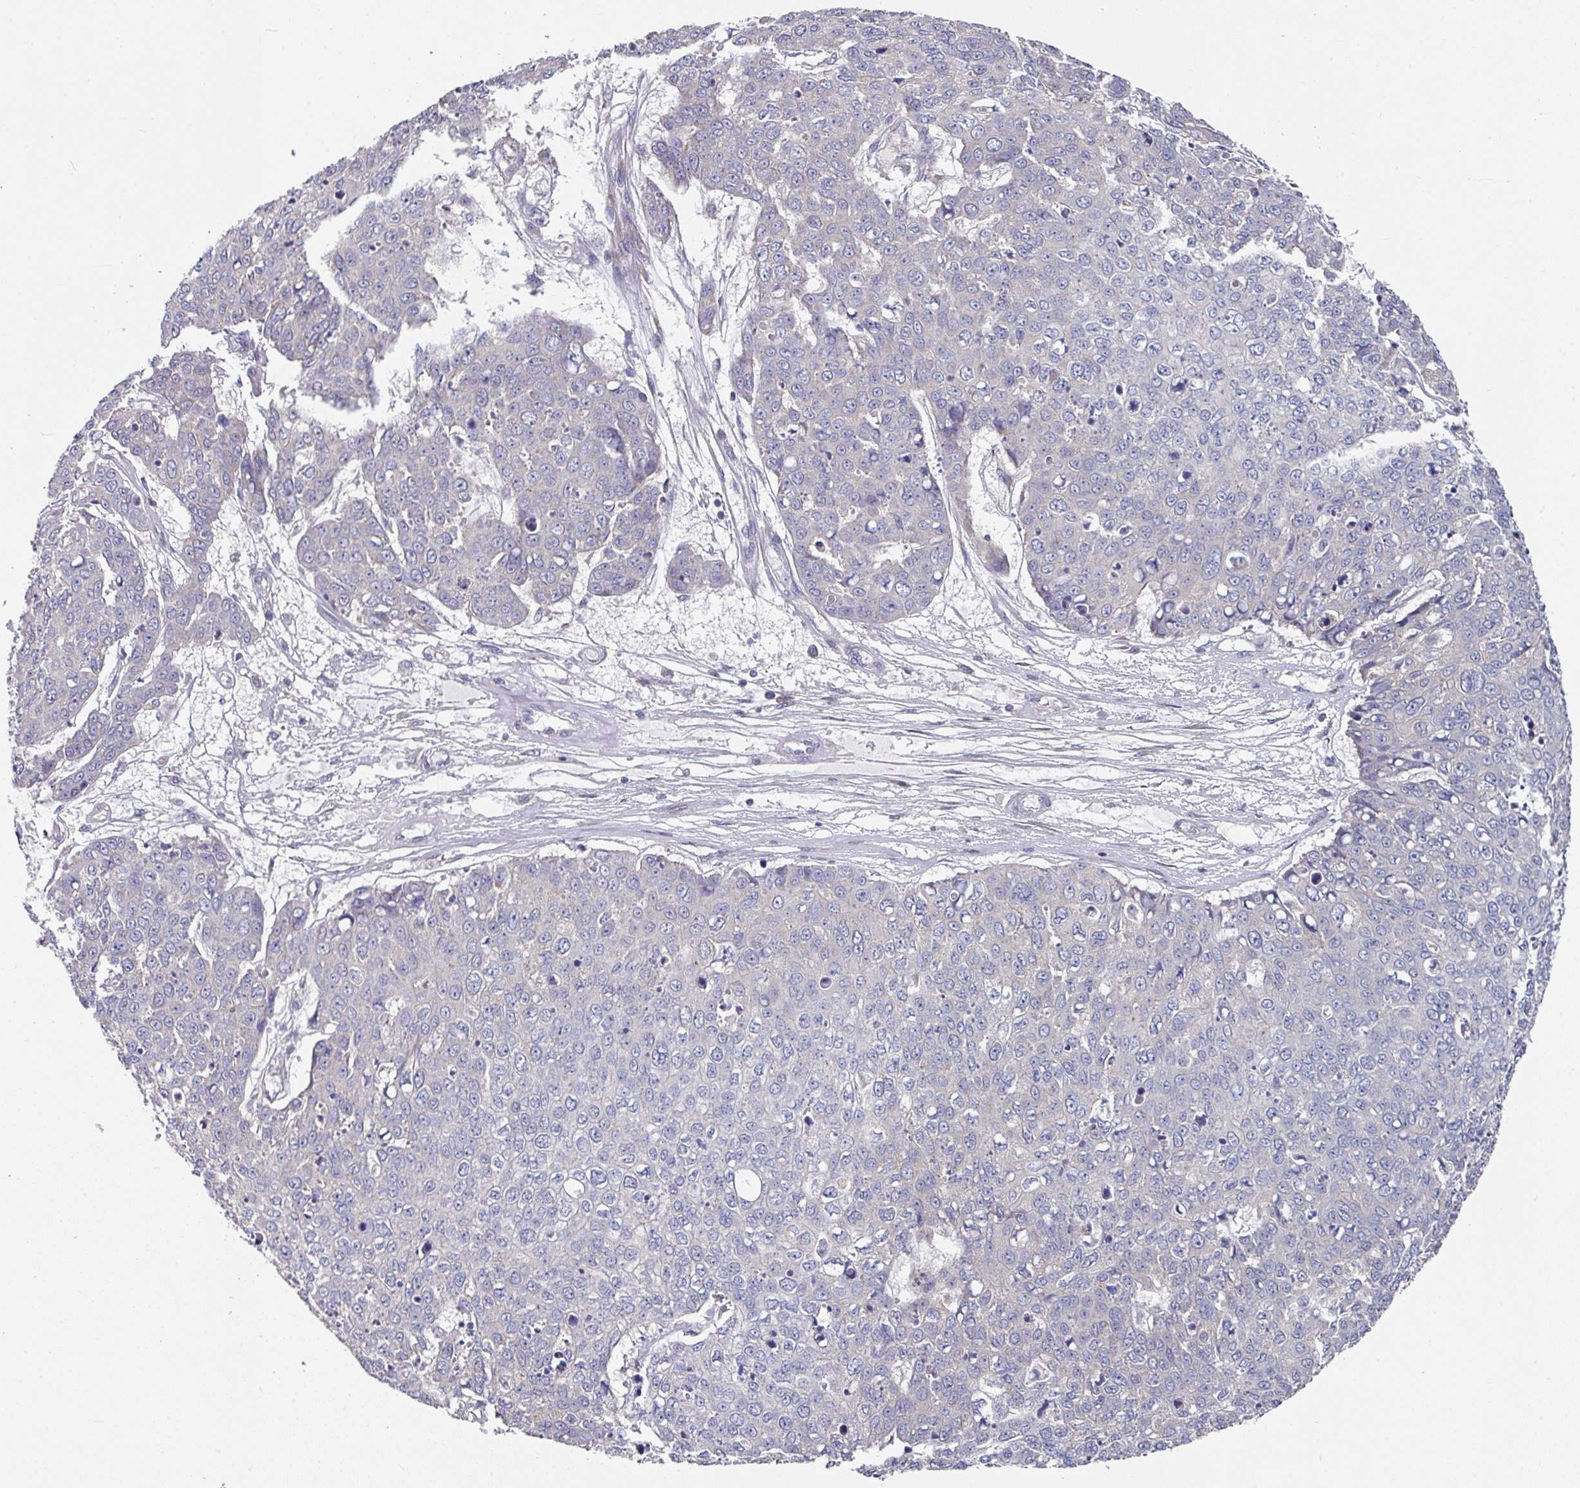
{"staining": {"intensity": "moderate", "quantity": "<25%", "location": "cytoplasmic/membranous"}, "tissue": "skin cancer", "cell_type": "Tumor cells", "image_type": "cancer", "snomed": [{"axis": "morphology", "description": "Normal tissue, NOS"}, {"axis": "morphology", "description": "Squamous cell carcinoma, NOS"}, {"axis": "topography", "description": "Skin"}], "caption": "Skin cancer (squamous cell carcinoma) stained with DAB (3,3'-diaminobenzidine) immunohistochemistry (IHC) displays low levels of moderate cytoplasmic/membranous positivity in approximately <25% of tumor cells. Using DAB (3,3'-diaminobenzidine) (brown) and hematoxylin (blue) stains, captured at high magnification using brightfield microscopy.", "gene": "PYROXD2", "patient": {"sex": "male", "age": 72}}